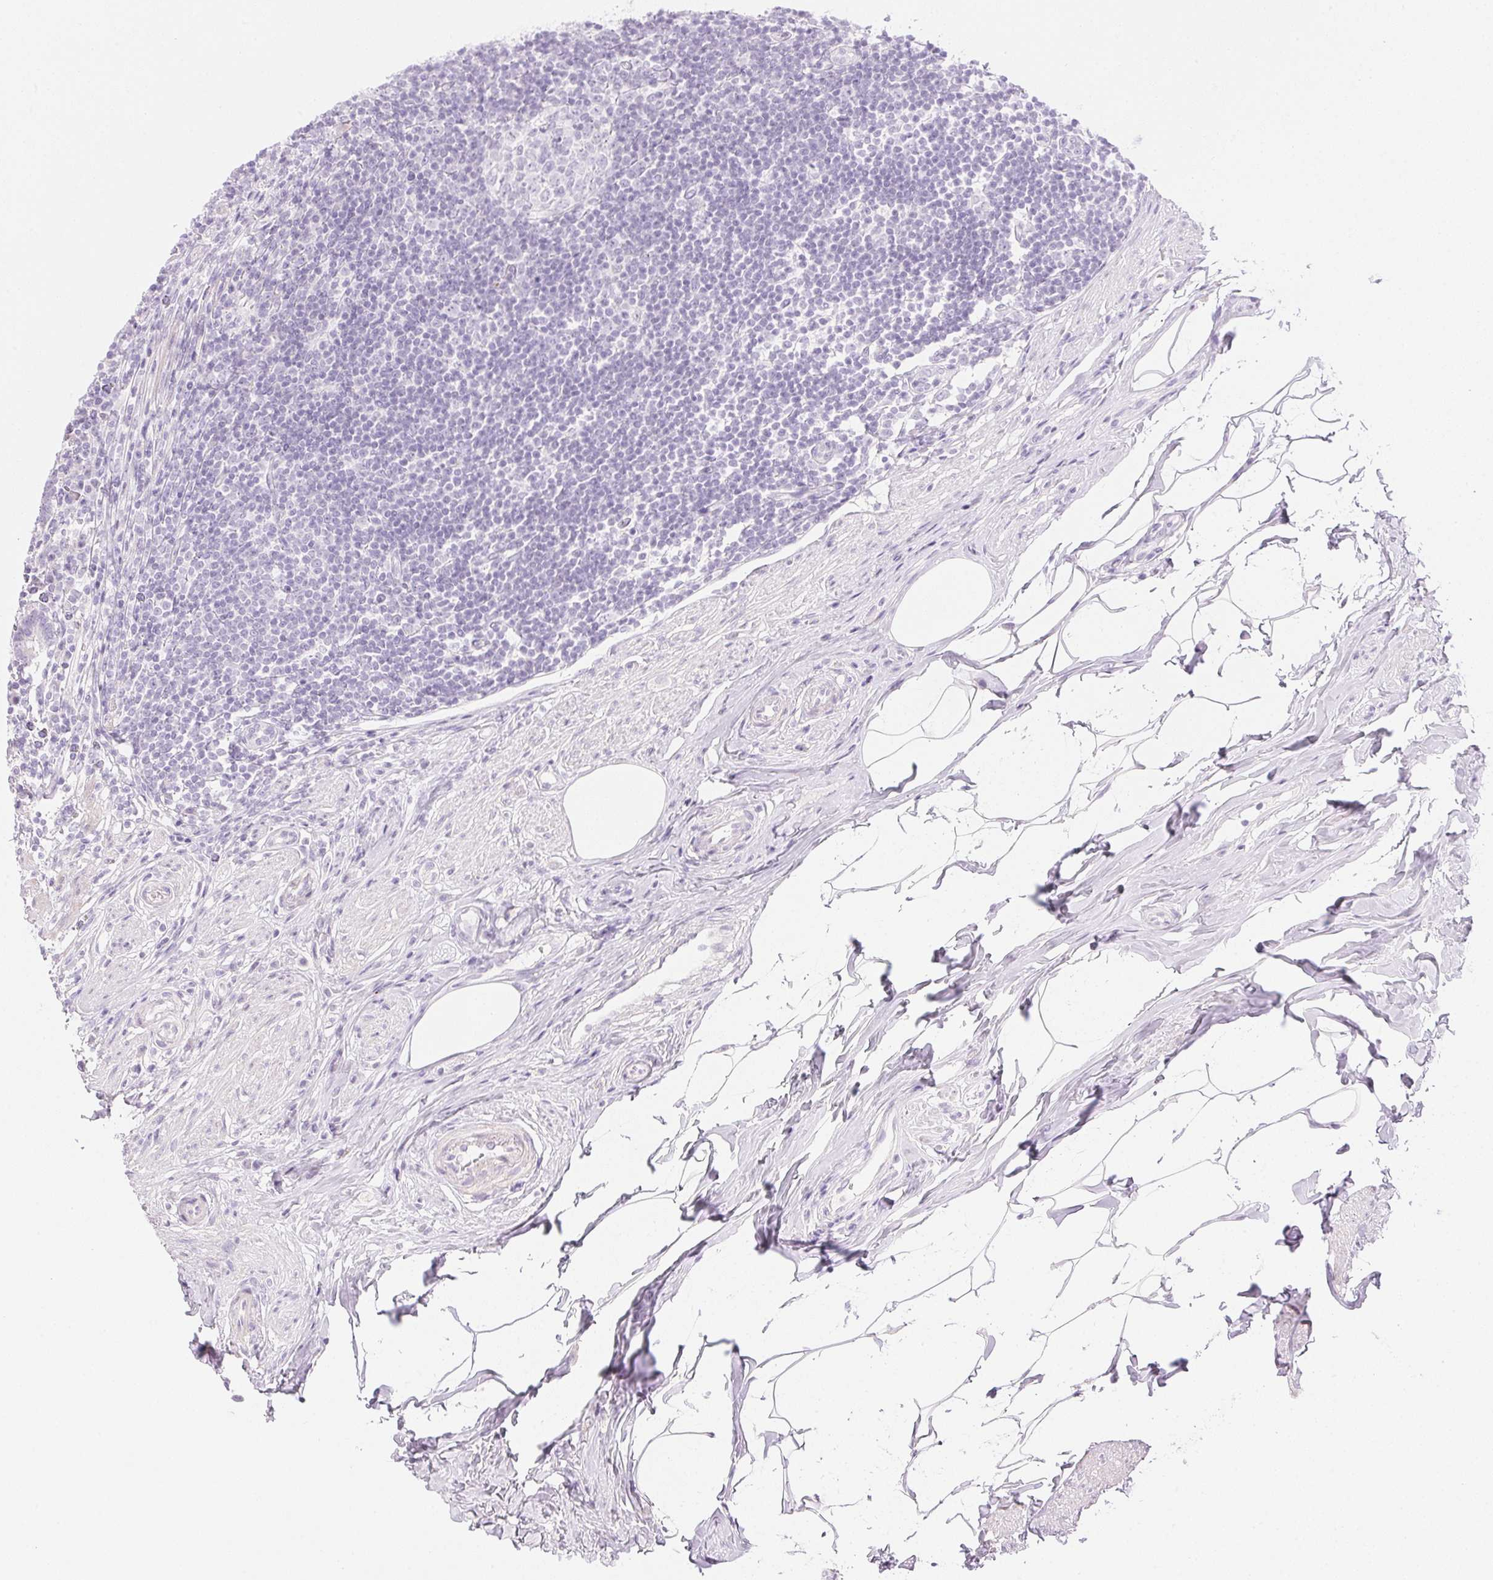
{"staining": {"intensity": "negative", "quantity": "none", "location": "none"}, "tissue": "appendix", "cell_type": "Glandular cells", "image_type": "normal", "snomed": [{"axis": "morphology", "description": "Normal tissue, NOS"}, {"axis": "topography", "description": "Appendix"}], "caption": "Human appendix stained for a protein using immunohistochemistry (IHC) exhibits no positivity in glandular cells.", "gene": "CTRL", "patient": {"sex": "female", "age": 56}}